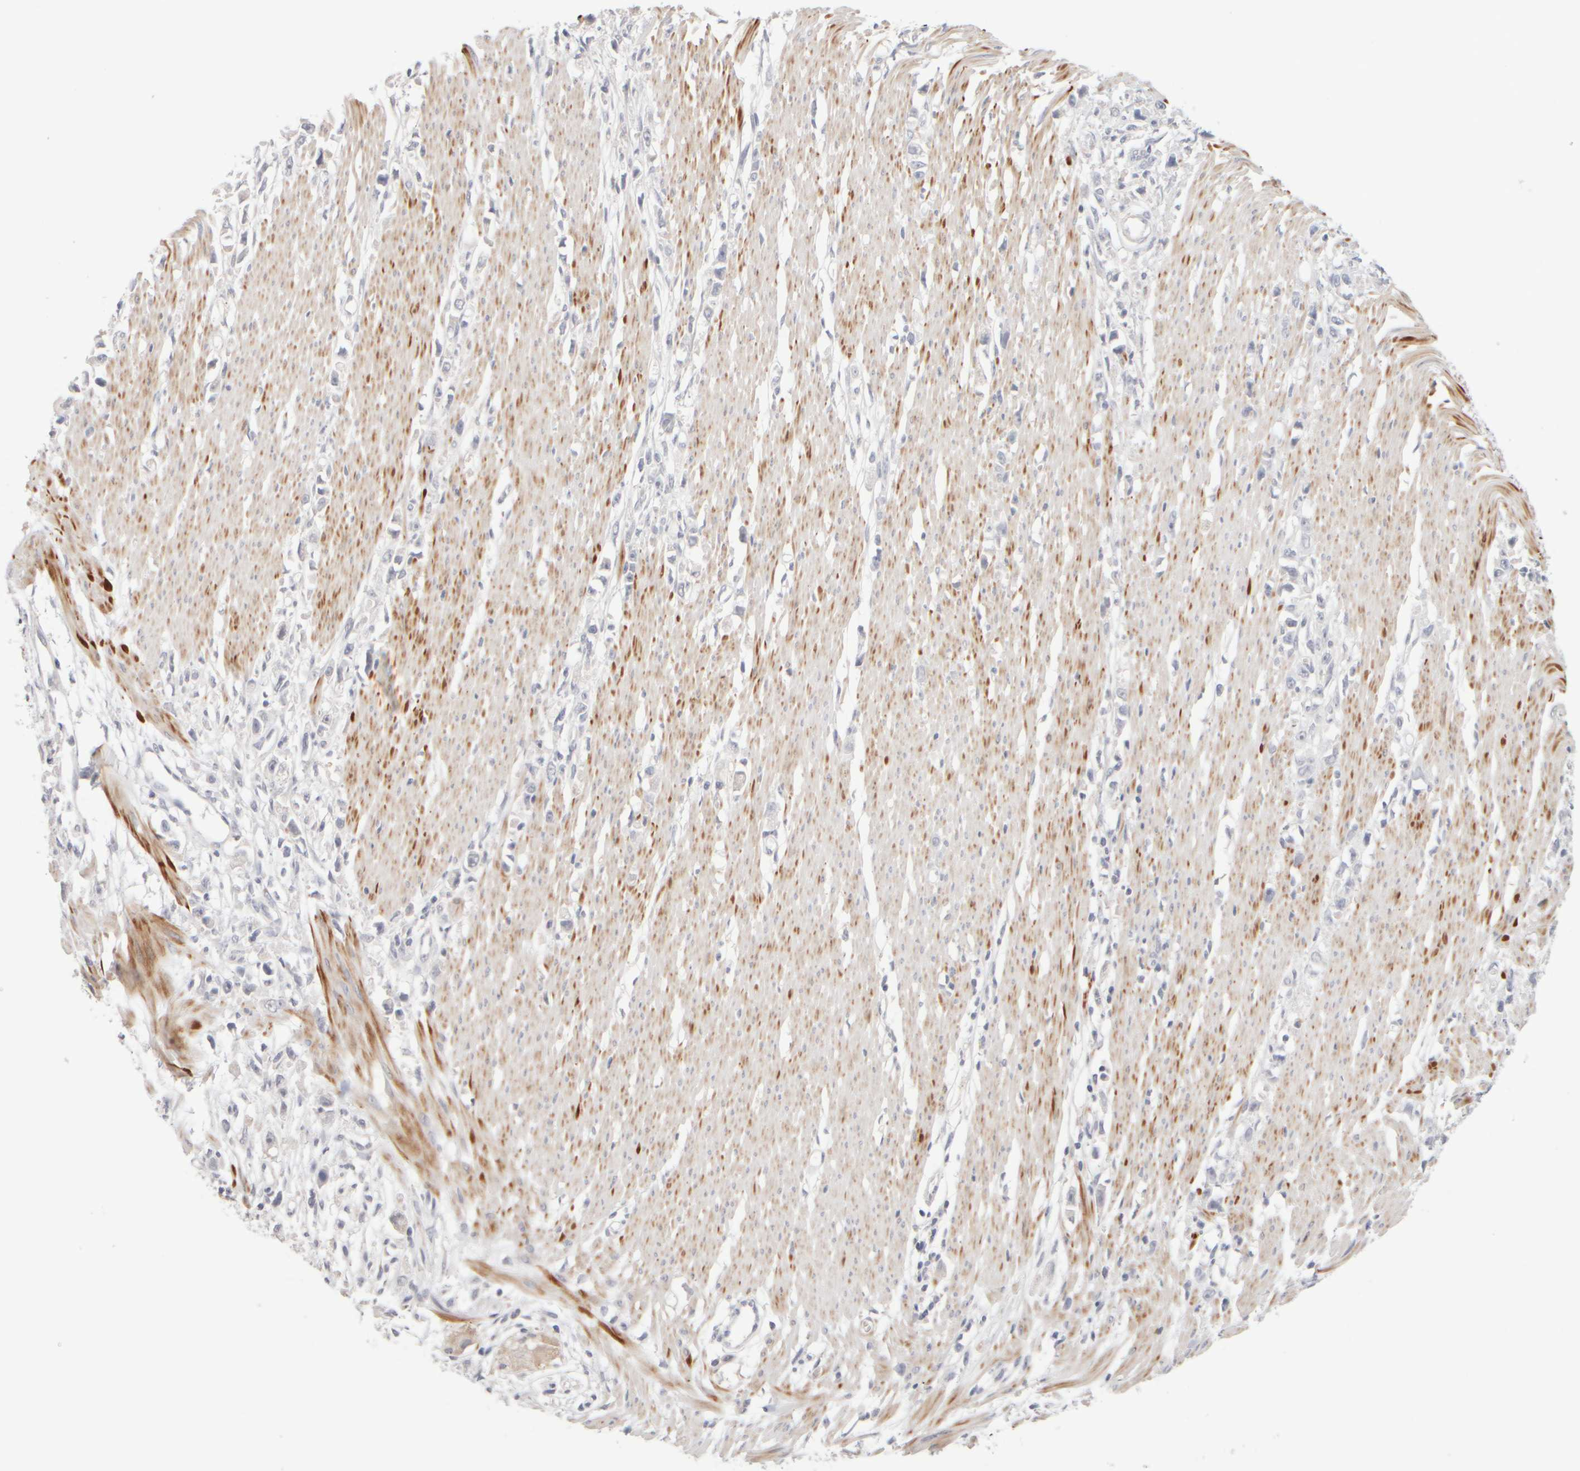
{"staining": {"intensity": "negative", "quantity": "none", "location": "none"}, "tissue": "stomach cancer", "cell_type": "Tumor cells", "image_type": "cancer", "snomed": [{"axis": "morphology", "description": "Adenocarcinoma, NOS"}, {"axis": "topography", "description": "Stomach"}], "caption": "Immunohistochemical staining of stomach cancer shows no significant positivity in tumor cells.", "gene": "ZNF112", "patient": {"sex": "female", "age": 59}}